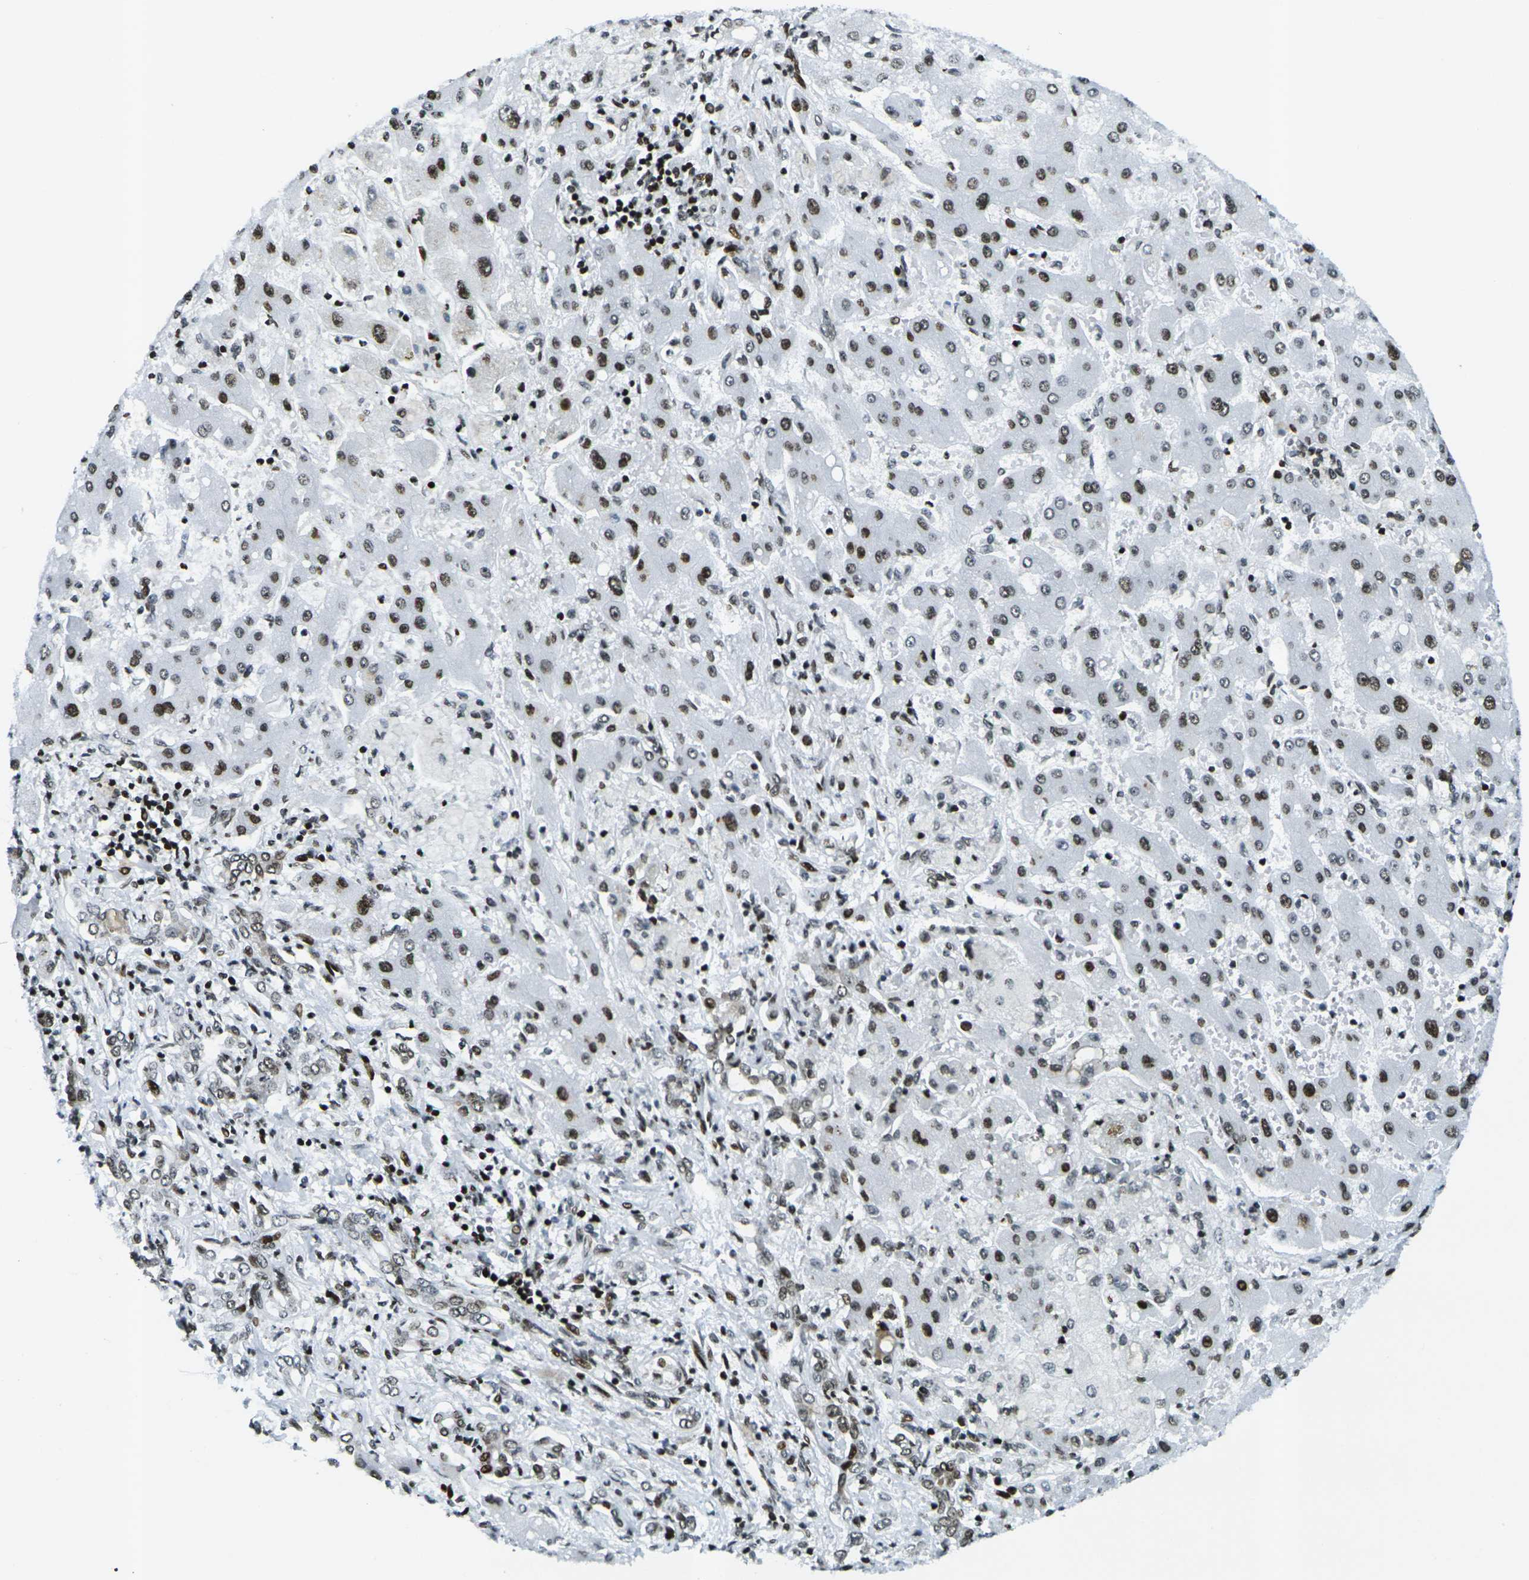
{"staining": {"intensity": "moderate", "quantity": ">75%", "location": "nuclear"}, "tissue": "liver cancer", "cell_type": "Tumor cells", "image_type": "cancer", "snomed": [{"axis": "morphology", "description": "Cholangiocarcinoma"}, {"axis": "topography", "description": "Liver"}], "caption": "Liver cholangiocarcinoma tissue shows moderate nuclear expression in about >75% of tumor cells", "gene": "H3-3A", "patient": {"sex": "male", "age": 50}}